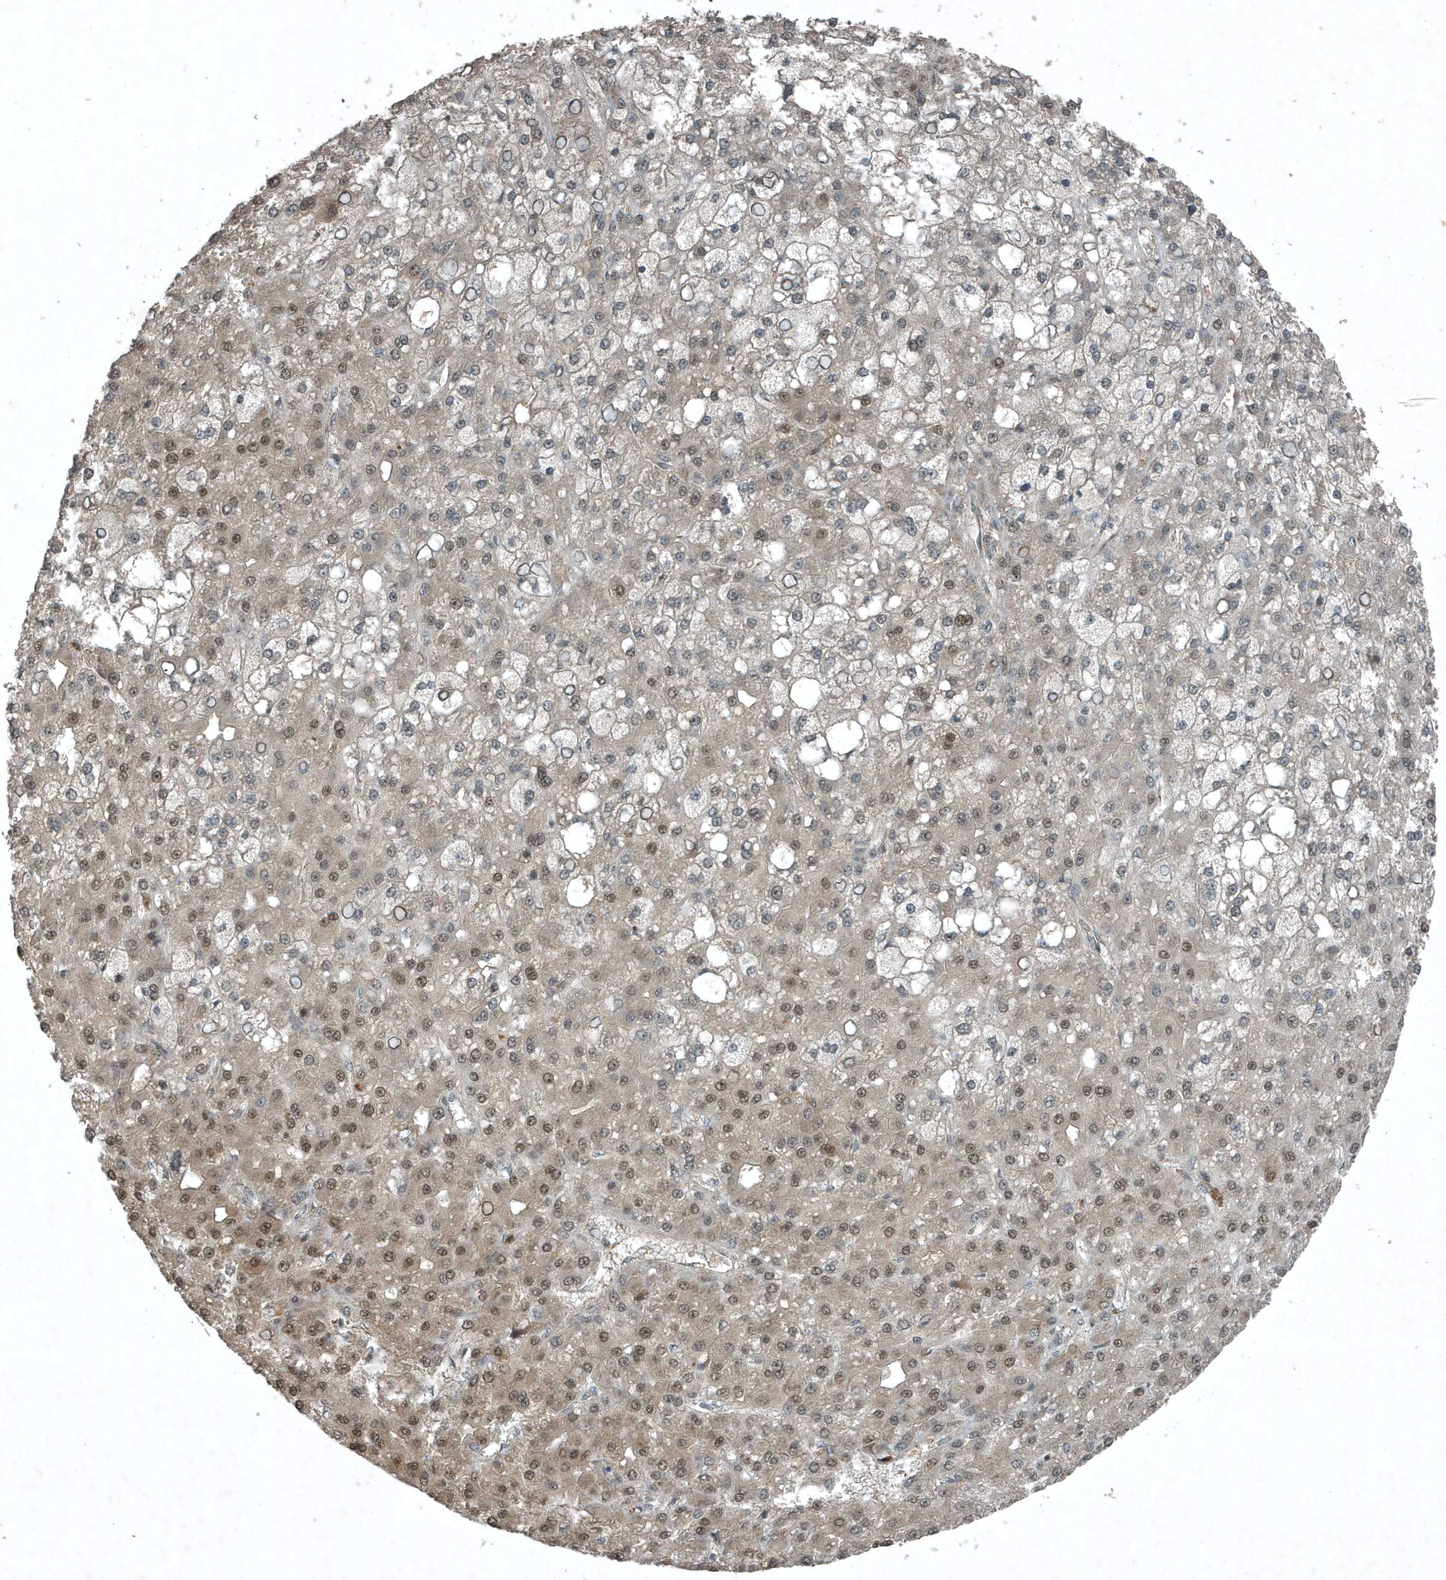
{"staining": {"intensity": "moderate", "quantity": "<25%", "location": "nuclear"}, "tissue": "liver cancer", "cell_type": "Tumor cells", "image_type": "cancer", "snomed": [{"axis": "morphology", "description": "Carcinoma, Hepatocellular, NOS"}, {"axis": "topography", "description": "Liver"}], "caption": "Immunohistochemistry (IHC) of human liver hepatocellular carcinoma displays low levels of moderate nuclear staining in approximately <25% of tumor cells. (brown staining indicates protein expression, while blue staining denotes nuclei).", "gene": "HSPA1A", "patient": {"sex": "male", "age": 67}}